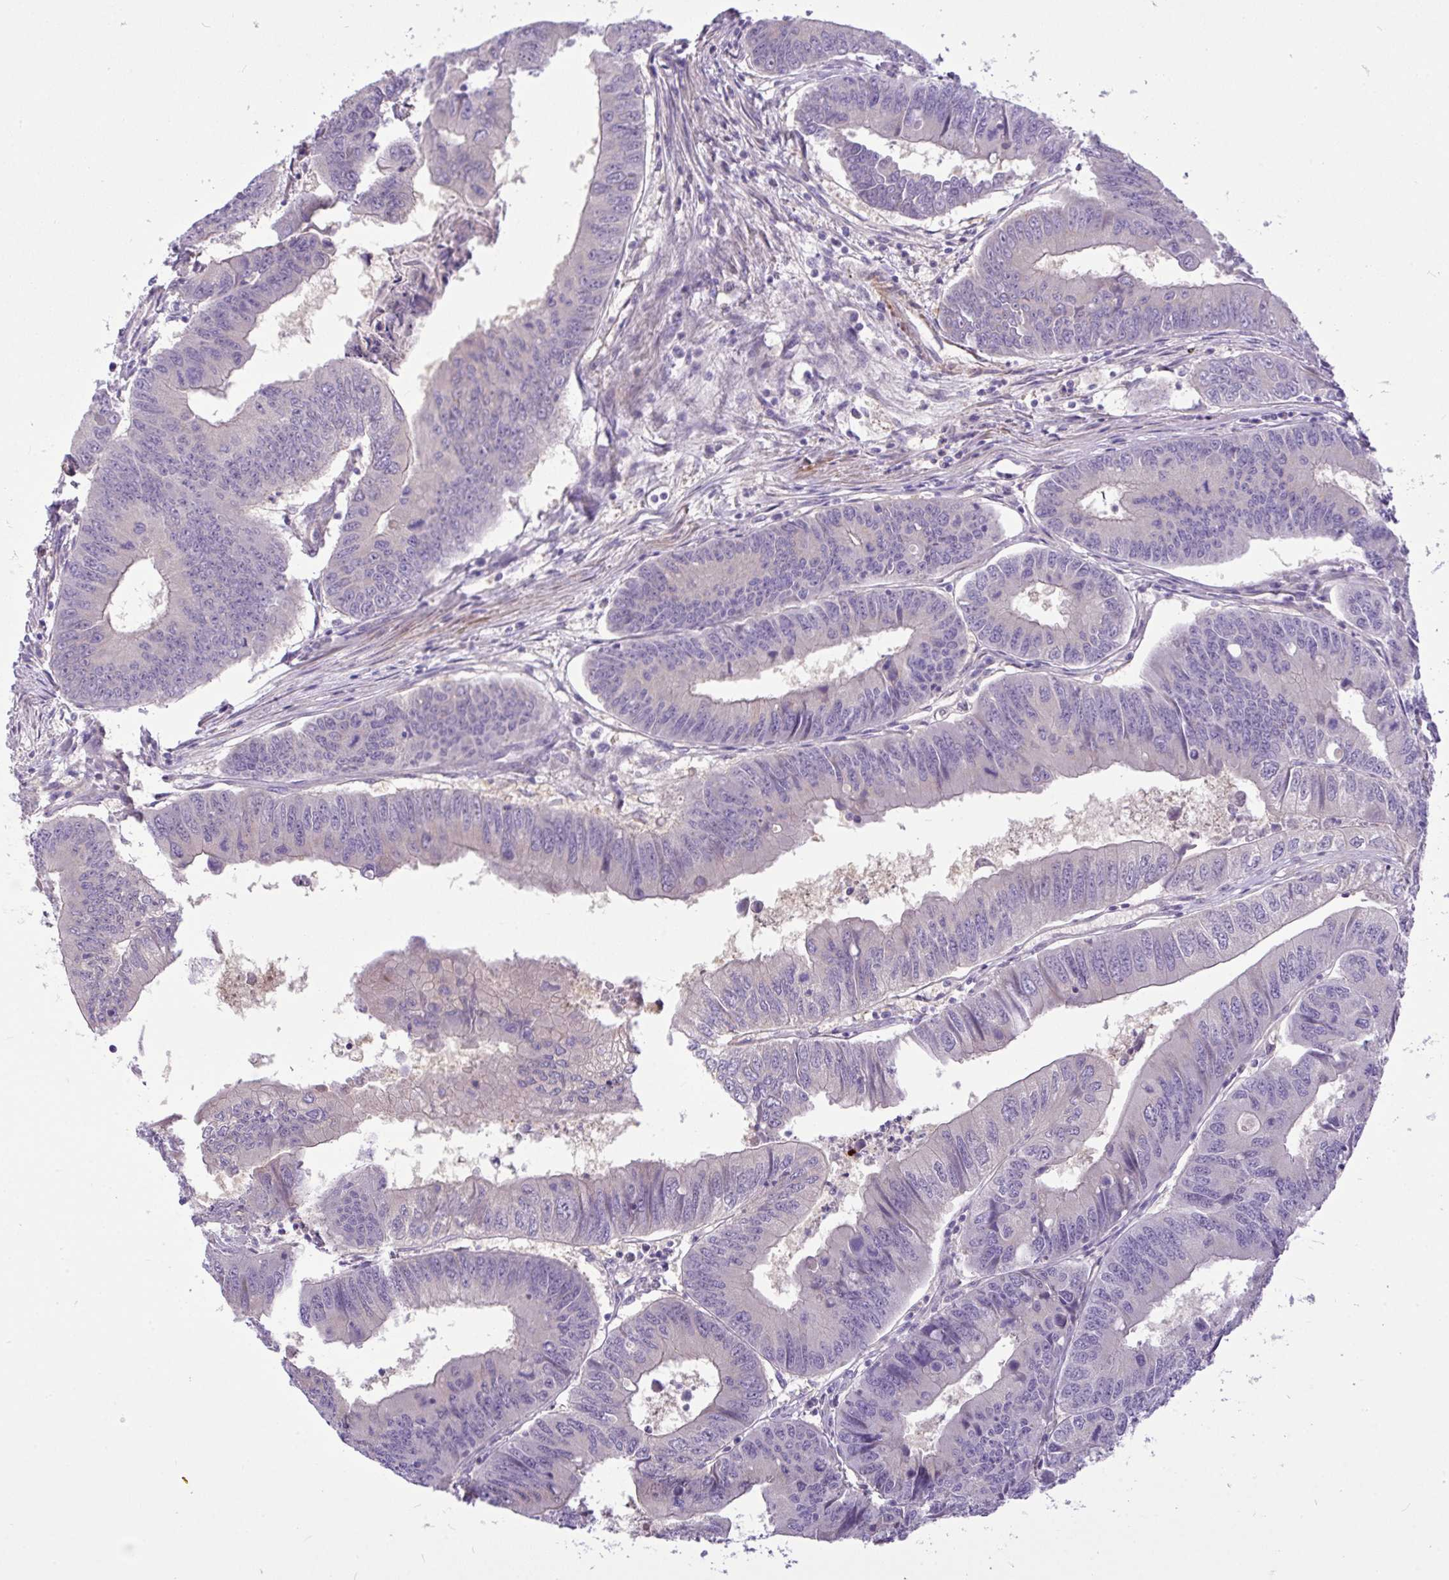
{"staining": {"intensity": "negative", "quantity": "none", "location": "none"}, "tissue": "colorectal cancer", "cell_type": "Tumor cells", "image_type": "cancer", "snomed": [{"axis": "morphology", "description": "Adenocarcinoma, NOS"}, {"axis": "topography", "description": "Colon"}], "caption": "Human colorectal adenocarcinoma stained for a protein using IHC demonstrates no positivity in tumor cells.", "gene": "MOCS1", "patient": {"sex": "male", "age": 53}}